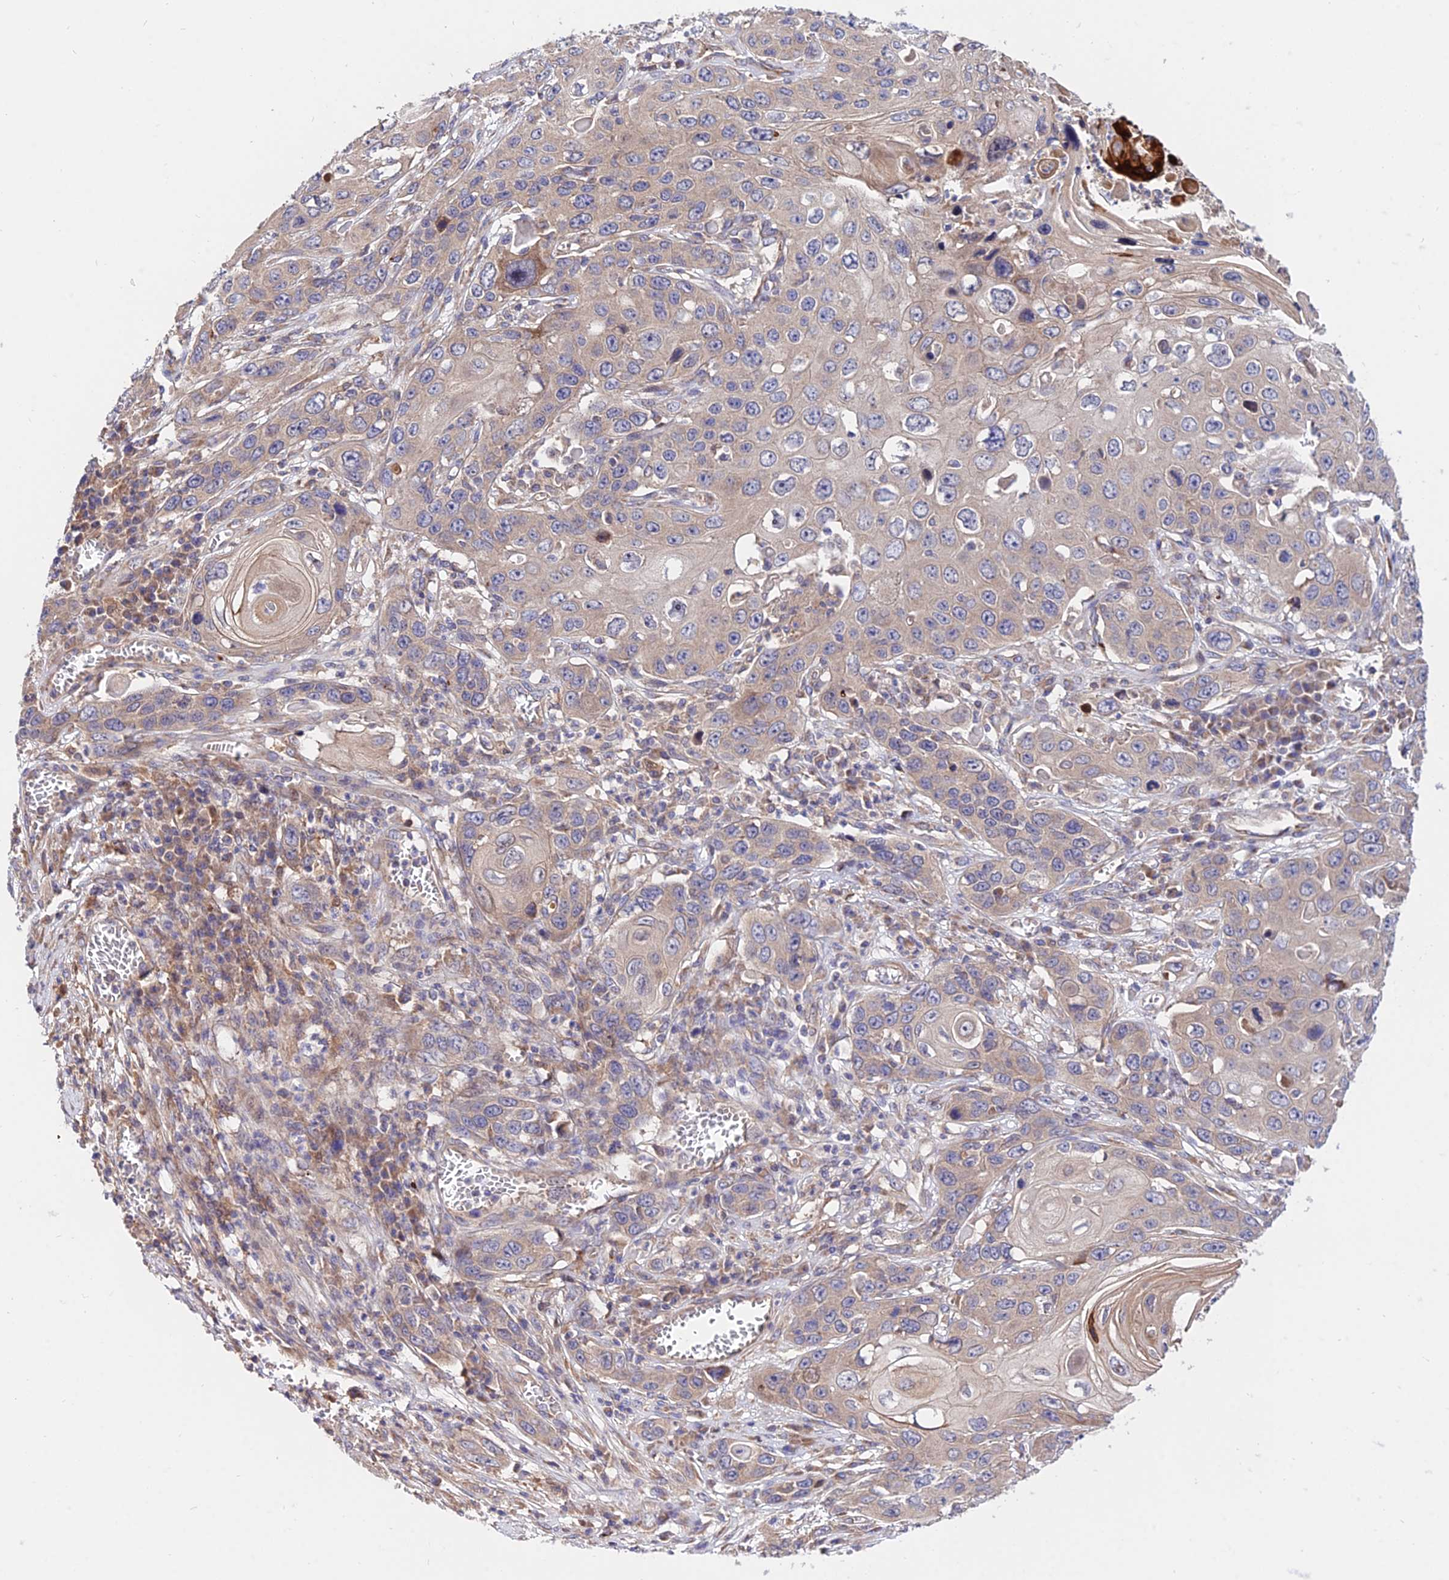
{"staining": {"intensity": "moderate", "quantity": "<25%", "location": "cytoplasmic/membranous"}, "tissue": "skin cancer", "cell_type": "Tumor cells", "image_type": "cancer", "snomed": [{"axis": "morphology", "description": "Squamous cell carcinoma, NOS"}, {"axis": "topography", "description": "Skin"}], "caption": "Immunohistochemistry of human skin cancer displays low levels of moderate cytoplasmic/membranous positivity in approximately <25% of tumor cells.", "gene": "CDC37L1", "patient": {"sex": "male", "age": 55}}